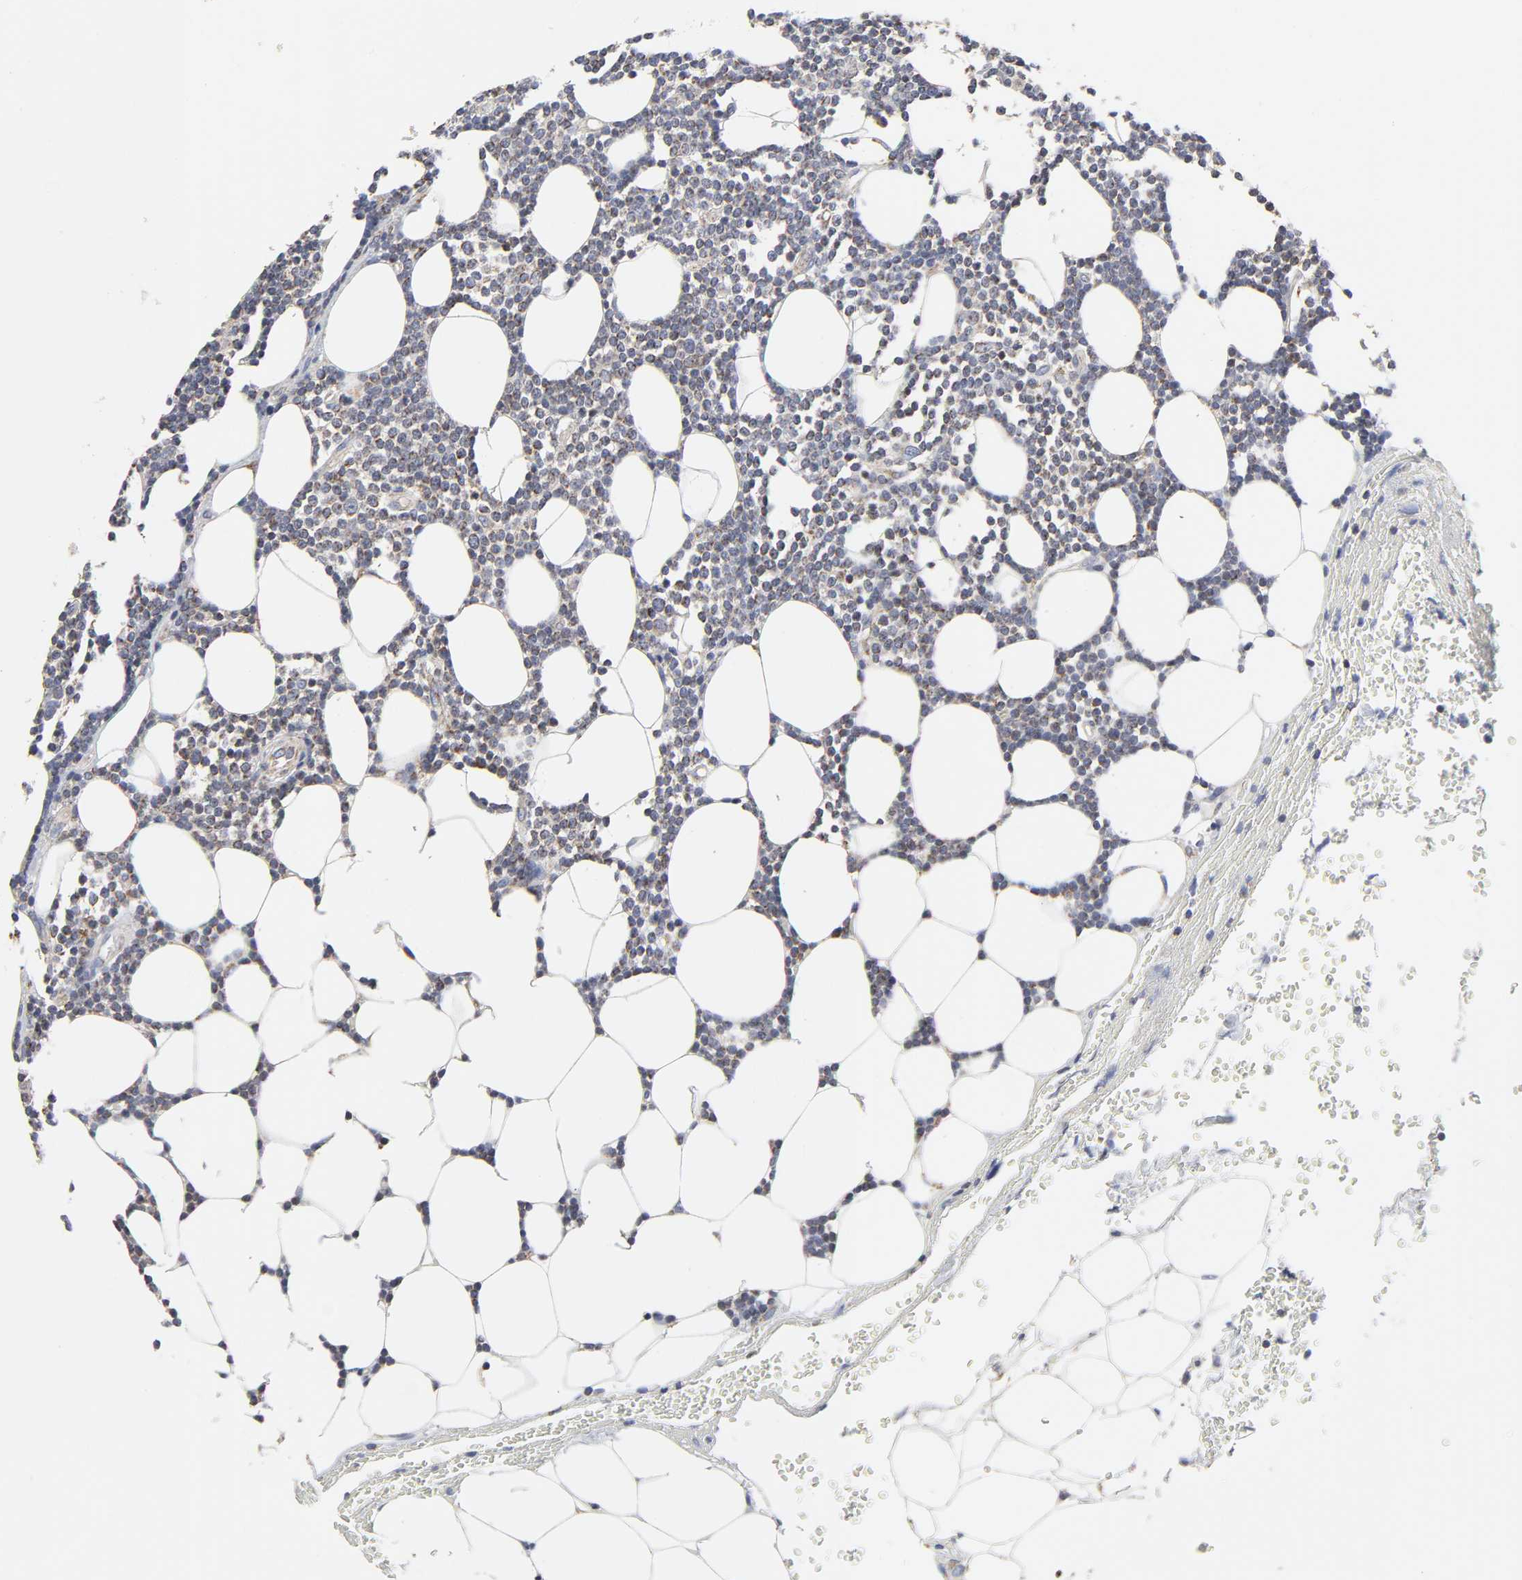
{"staining": {"intensity": "weak", "quantity": "<25%", "location": "cytoplasmic/membranous"}, "tissue": "lymphoma", "cell_type": "Tumor cells", "image_type": "cancer", "snomed": [{"axis": "morphology", "description": "Malignant lymphoma, non-Hodgkin's type, Low grade"}, {"axis": "topography", "description": "Soft tissue"}], "caption": "Photomicrograph shows no significant protein expression in tumor cells of malignant lymphoma, non-Hodgkin's type (low-grade). The staining was performed using DAB (3,3'-diaminobenzidine) to visualize the protein expression in brown, while the nuclei were stained in blue with hematoxylin (Magnification: 20x).", "gene": "COX6B1", "patient": {"sex": "male", "age": 92}}